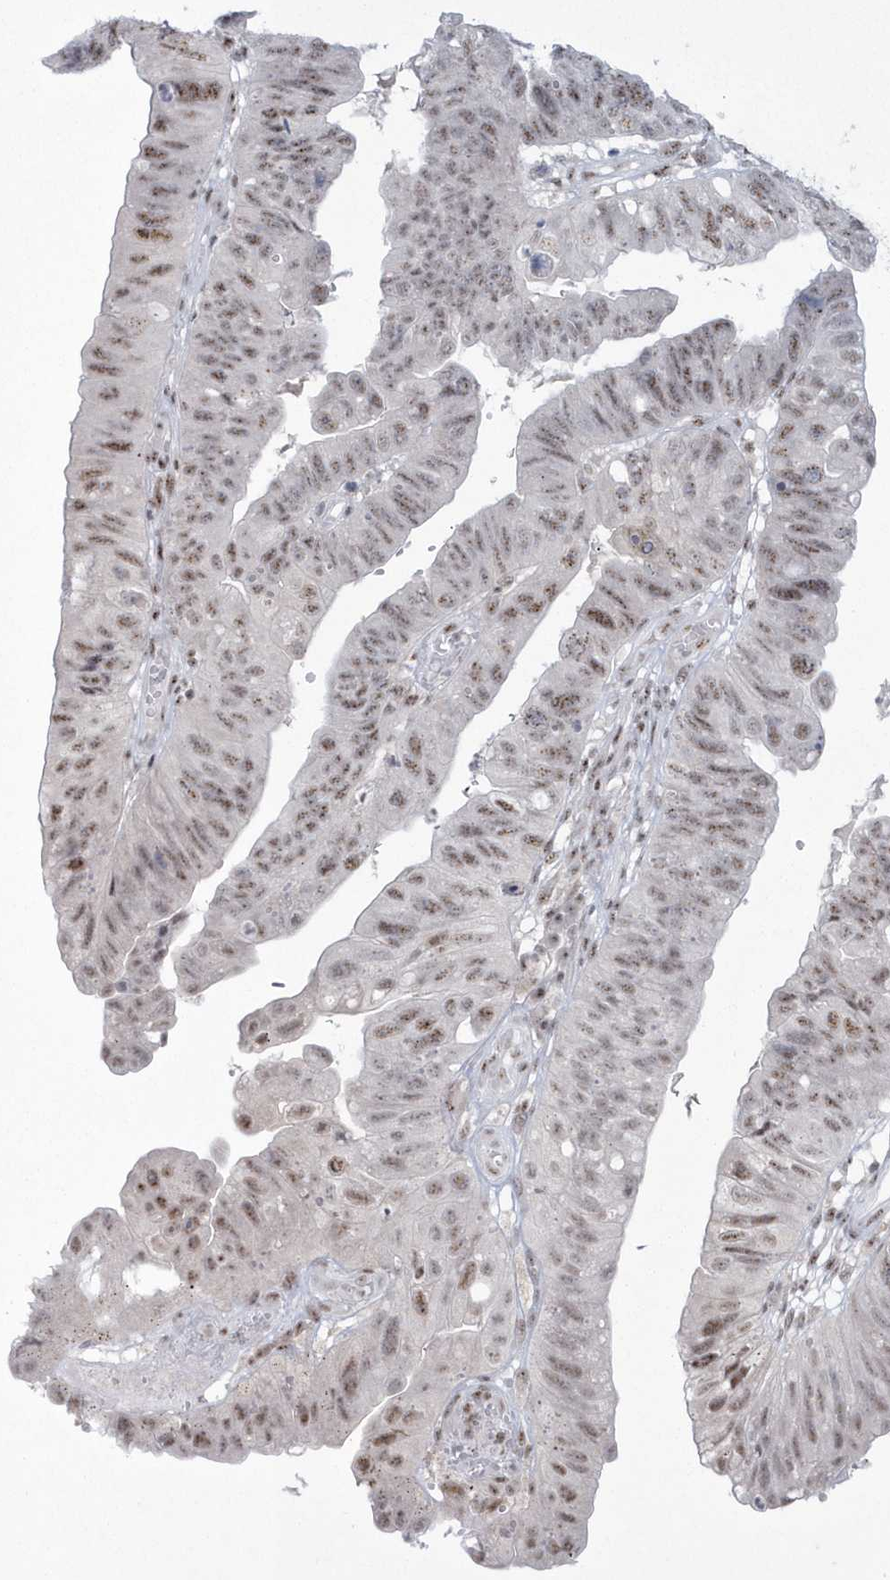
{"staining": {"intensity": "moderate", "quantity": ">75%", "location": "nuclear"}, "tissue": "stomach cancer", "cell_type": "Tumor cells", "image_type": "cancer", "snomed": [{"axis": "morphology", "description": "Adenocarcinoma, NOS"}, {"axis": "topography", "description": "Stomach"}], "caption": "Immunohistochemical staining of human stomach cancer (adenocarcinoma) reveals medium levels of moderate nuclear expression in approximately >75% of tumor cells.", "gene": "KDM6B", "patient": {"sex": "male", "age": 59}}